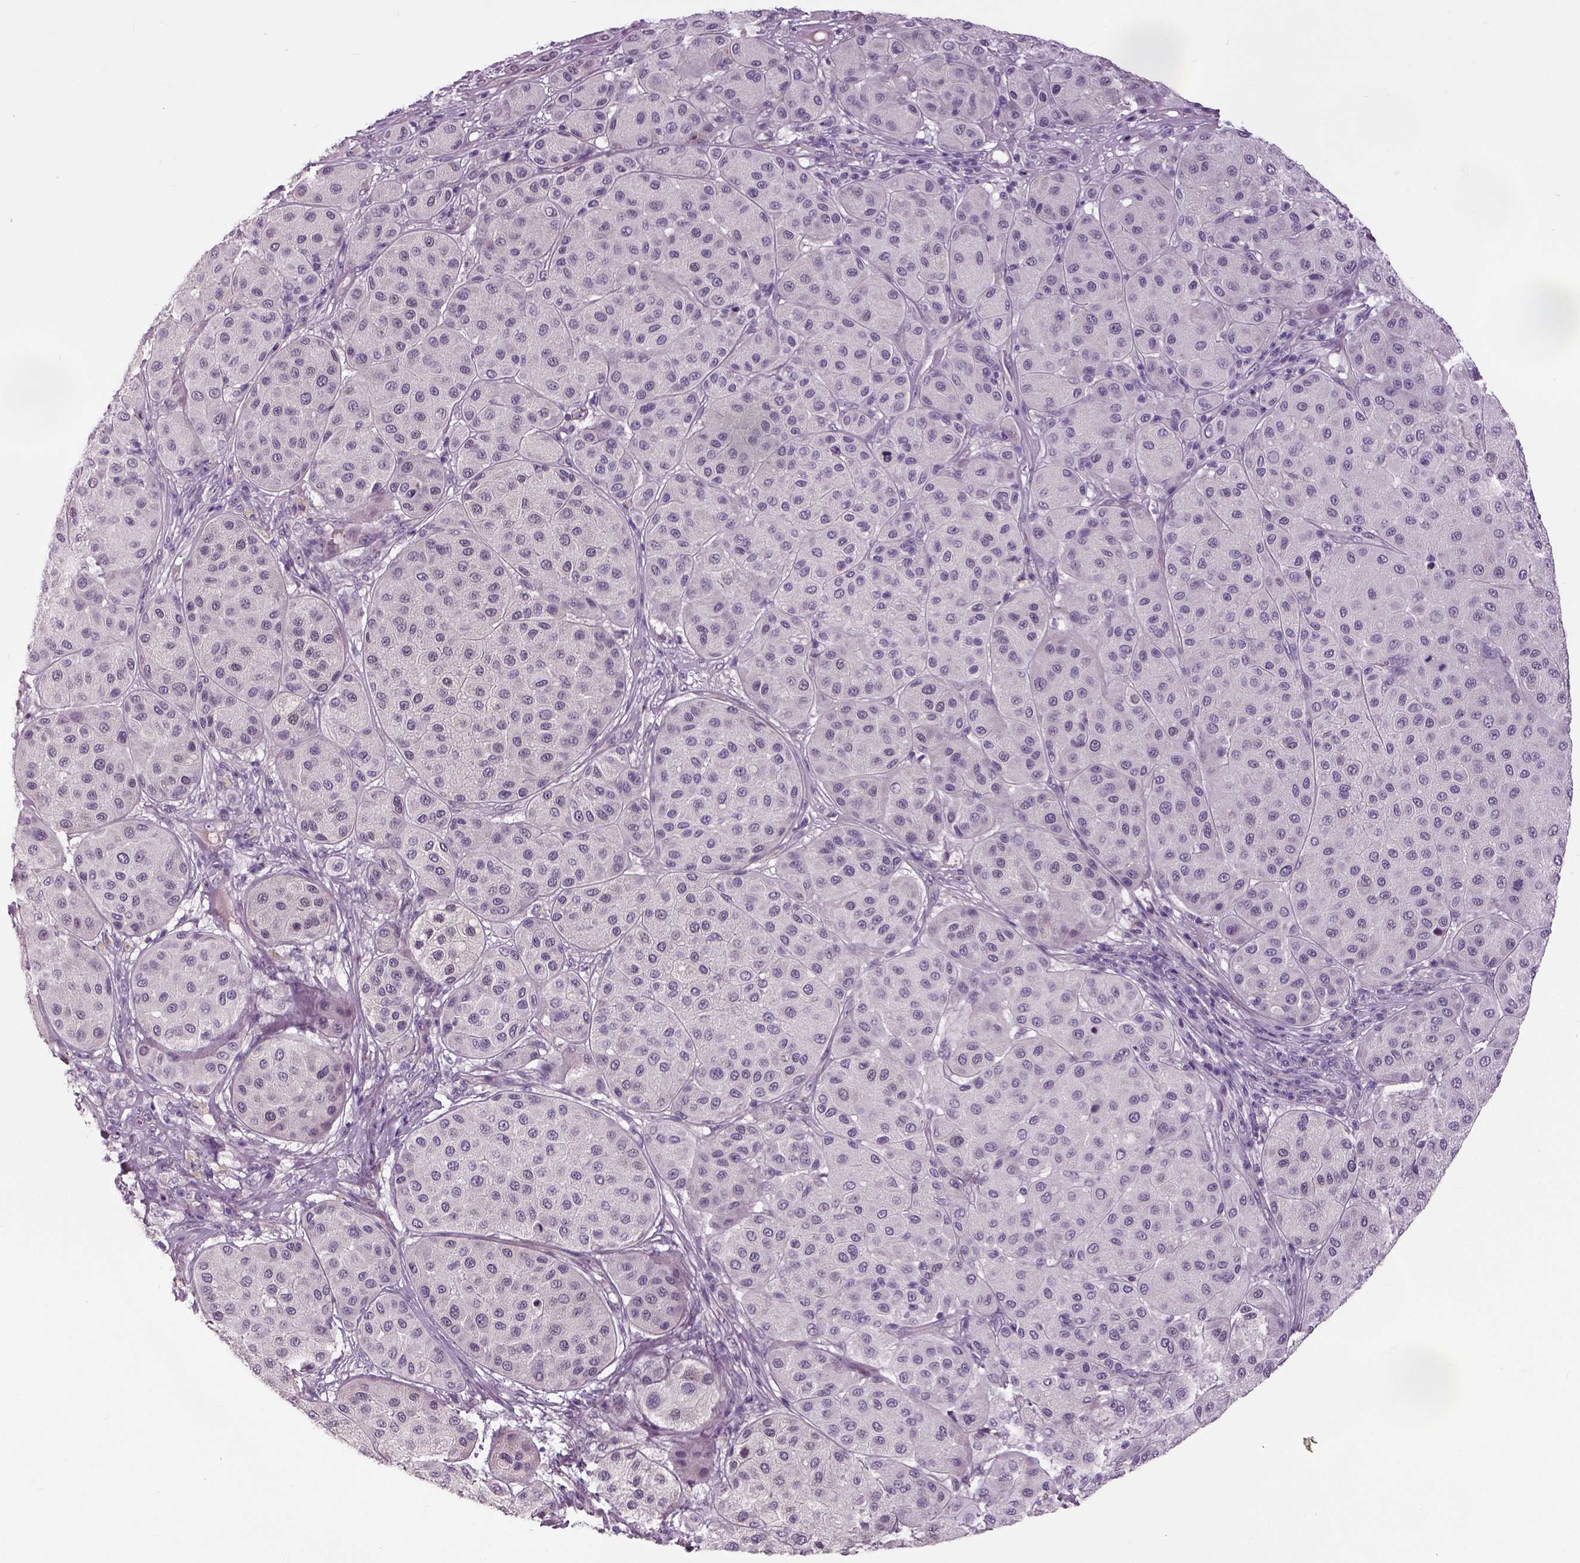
{"staining": {"intensity": "negative", "quantity": "none", "location": "none"}, "tissue": "melanoma", "cell_type": "Tumor cells", "image_type": "cancer", "snomed": [{"axis": "morphology", "description": "Malignant melanoma, Metastatic site"}, {"axis": "topography", "description": "Smooth muscle"}], "caption": "This histopathology image is of malignant melanoma (metastatic site) stained with immunohistochemistry to label a protein in brown with the nuclei are counter-stained blue. There is no staining in tumor cells.", "gene": "NECAB1", "patient": {"sex": "male", "age": 41}}